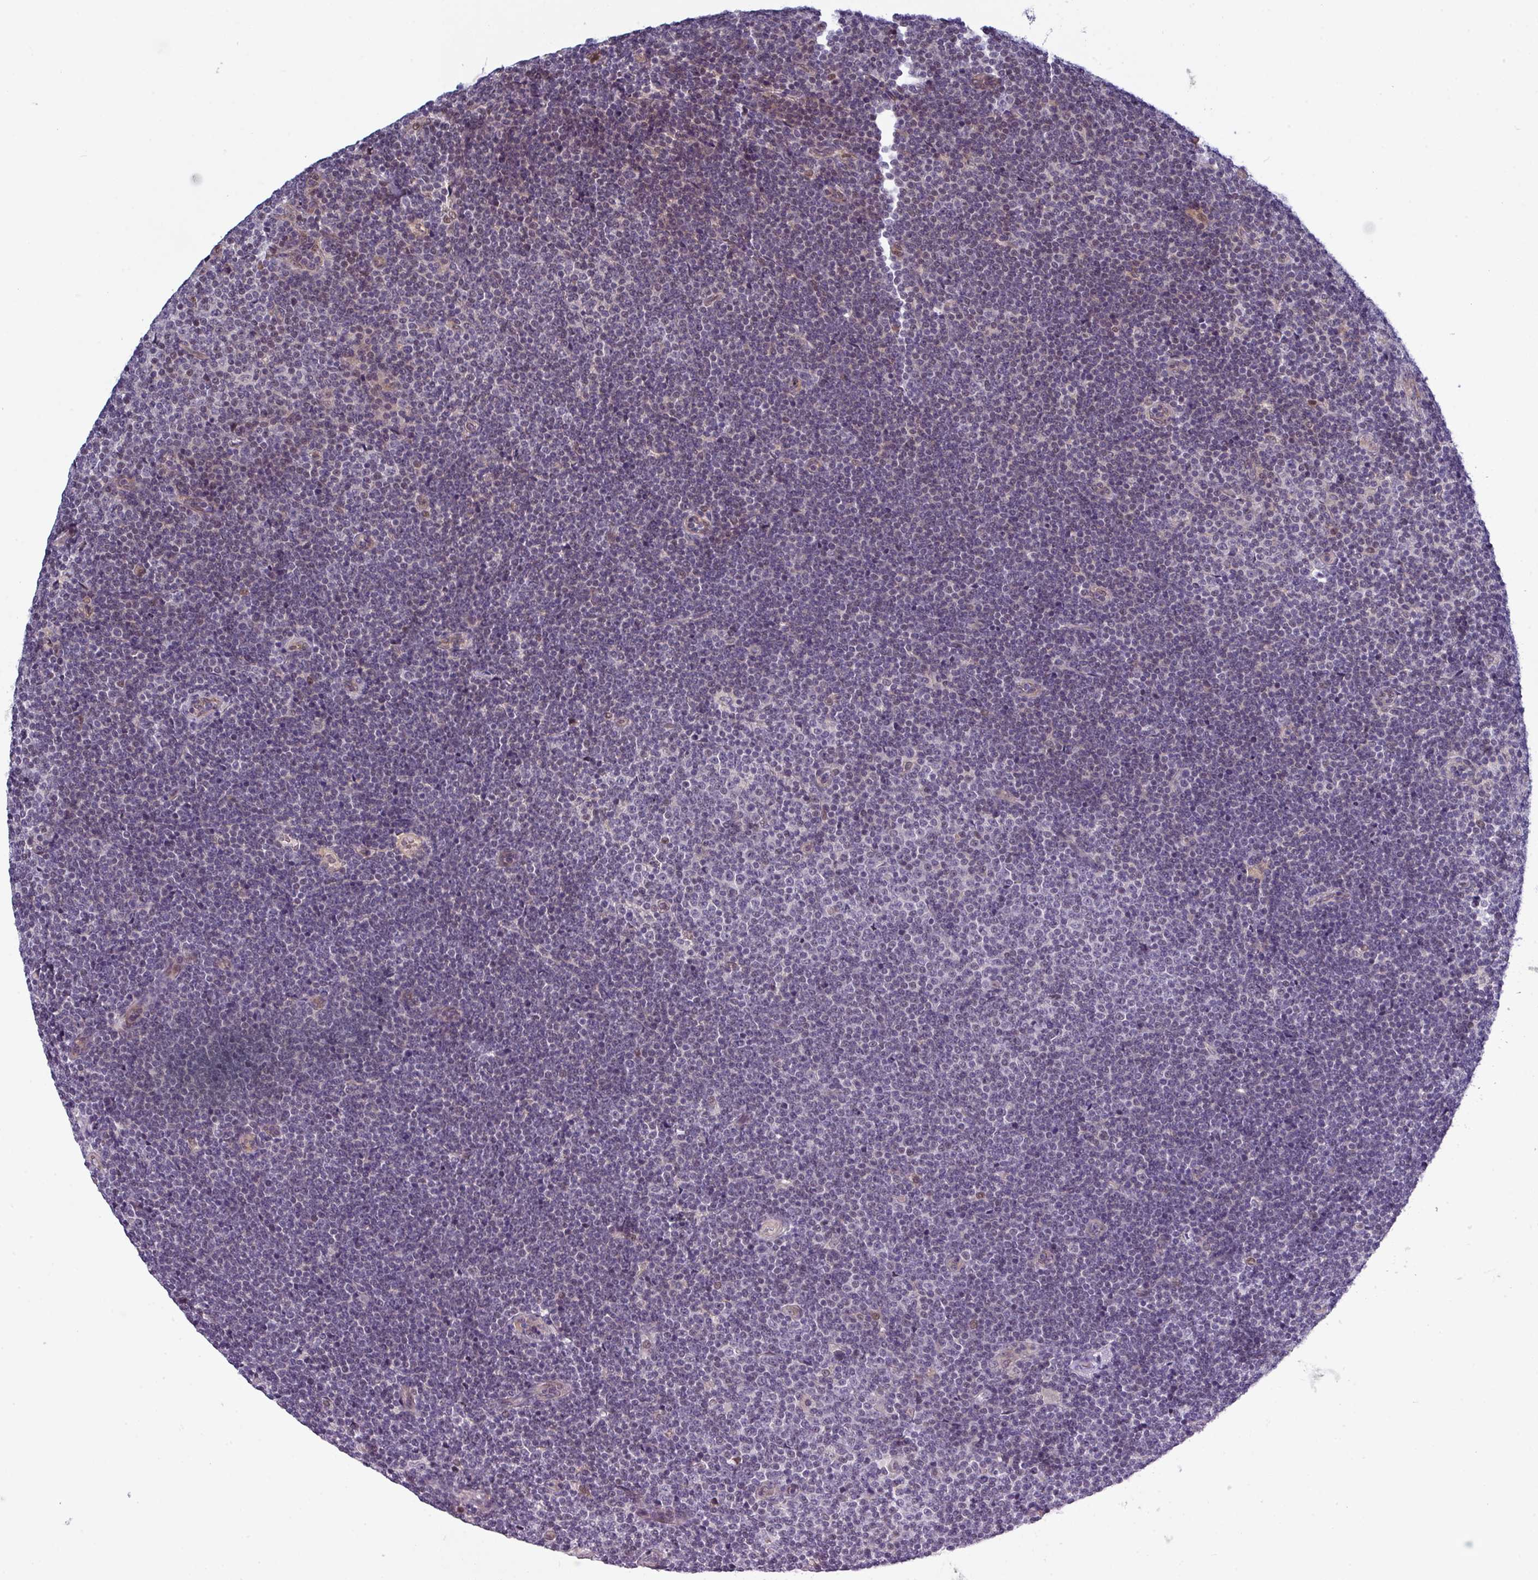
{"staining": {"intensity": "negative", "quantity": "none", "location": "none"}, "tissue": "lymphoma", "cell_type": "Tumor cells", "image_type": "cancer", "snomed": [{"axis": "morphology", "description": "Malignant lymphoma, non-Hodgkin's type, Low grade"}, {"axis": "topography", "description": "Lymph node"}], "caption": "Immunohistochemistry of human malignant lymphoma, non-Hodgkin's type (low-grade) demonstrates no expression in tumor cells.", "gene": "PRAMEF12", "patient": {"sex": "male", "age": 48}}